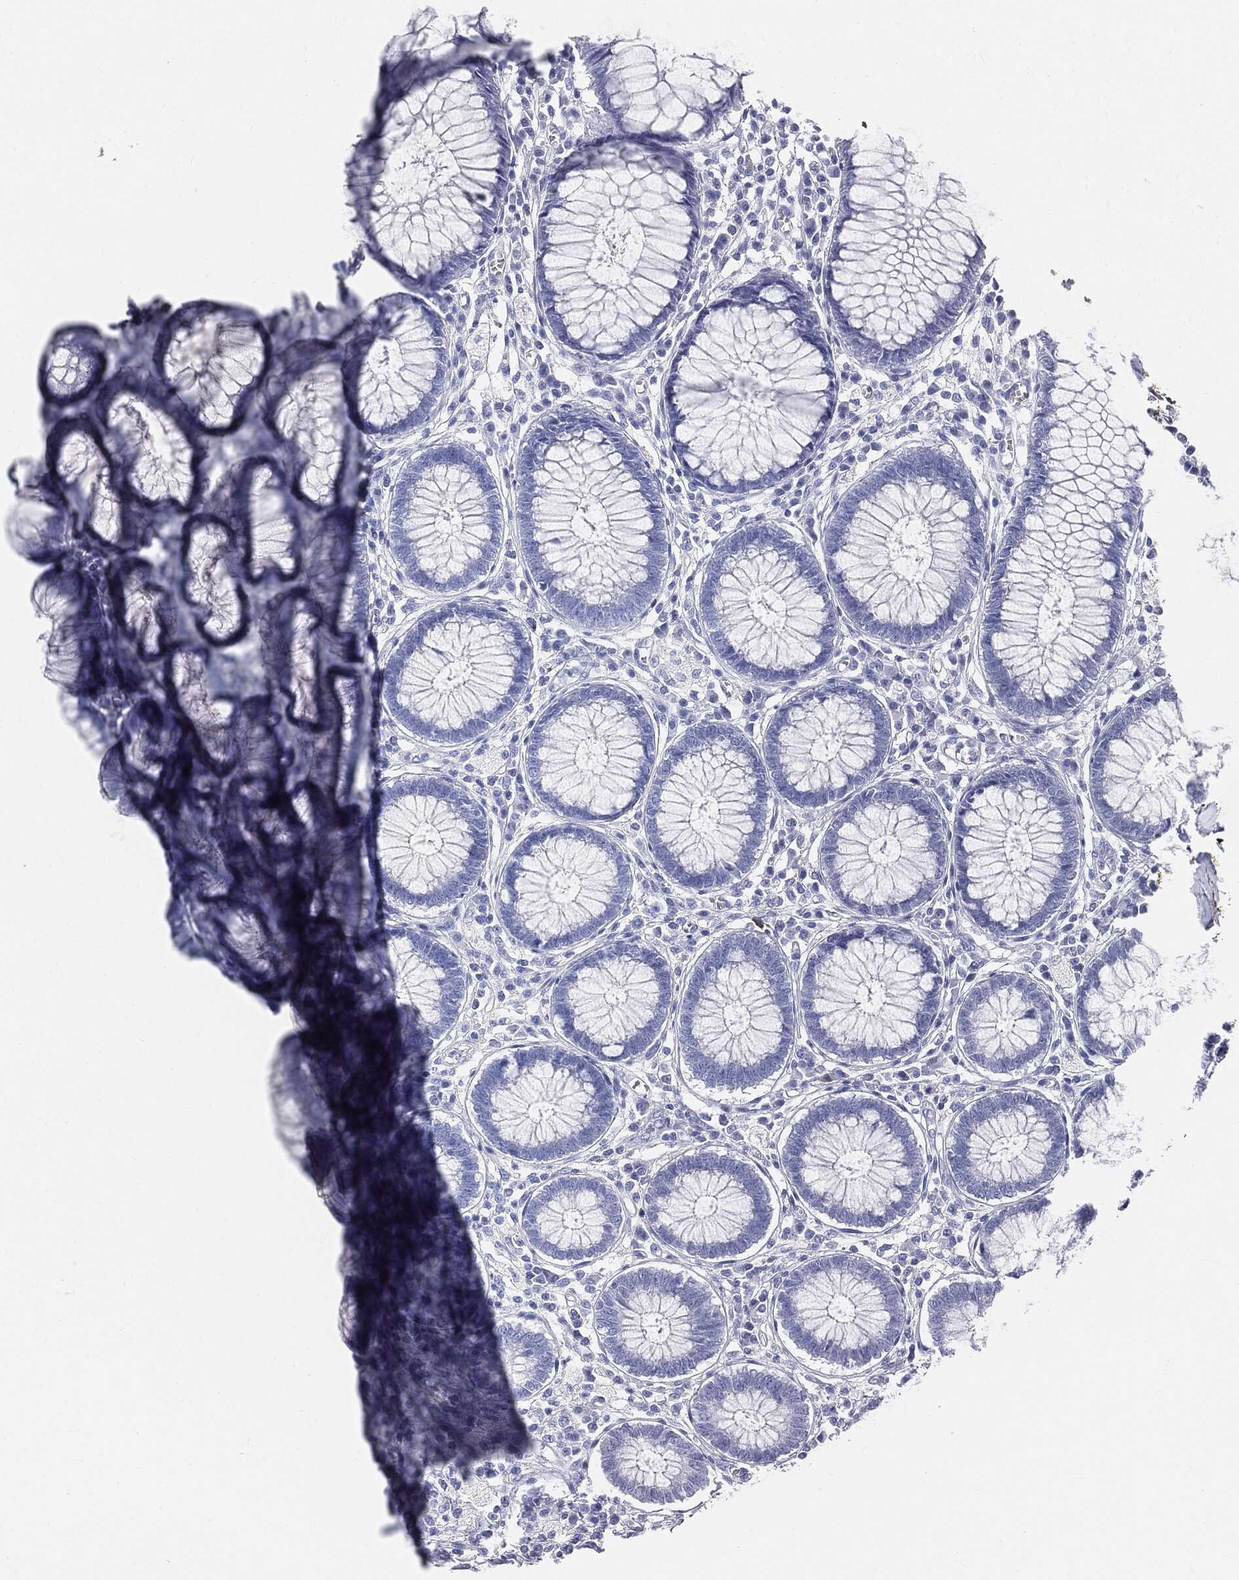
{"staining": {"intensity": "negative", "quantity": "none", "location": "none"}, "tissue": "colon", "cell_type": "Endothelial cells", "image_type": "normal", "snomed": [{"axis": "morphology", "description": "Normal tissue, NOS"}, {"axis": "topography", "description": "Colon"}], "caption": "Immunohistochemistry (IHC) photomicrograph of normal human colon stained for a protein (brown), which exhibits no expression in endothelial cells.", "gene": "CUZD1", "patient": {"sex": "male", "age": 65}}